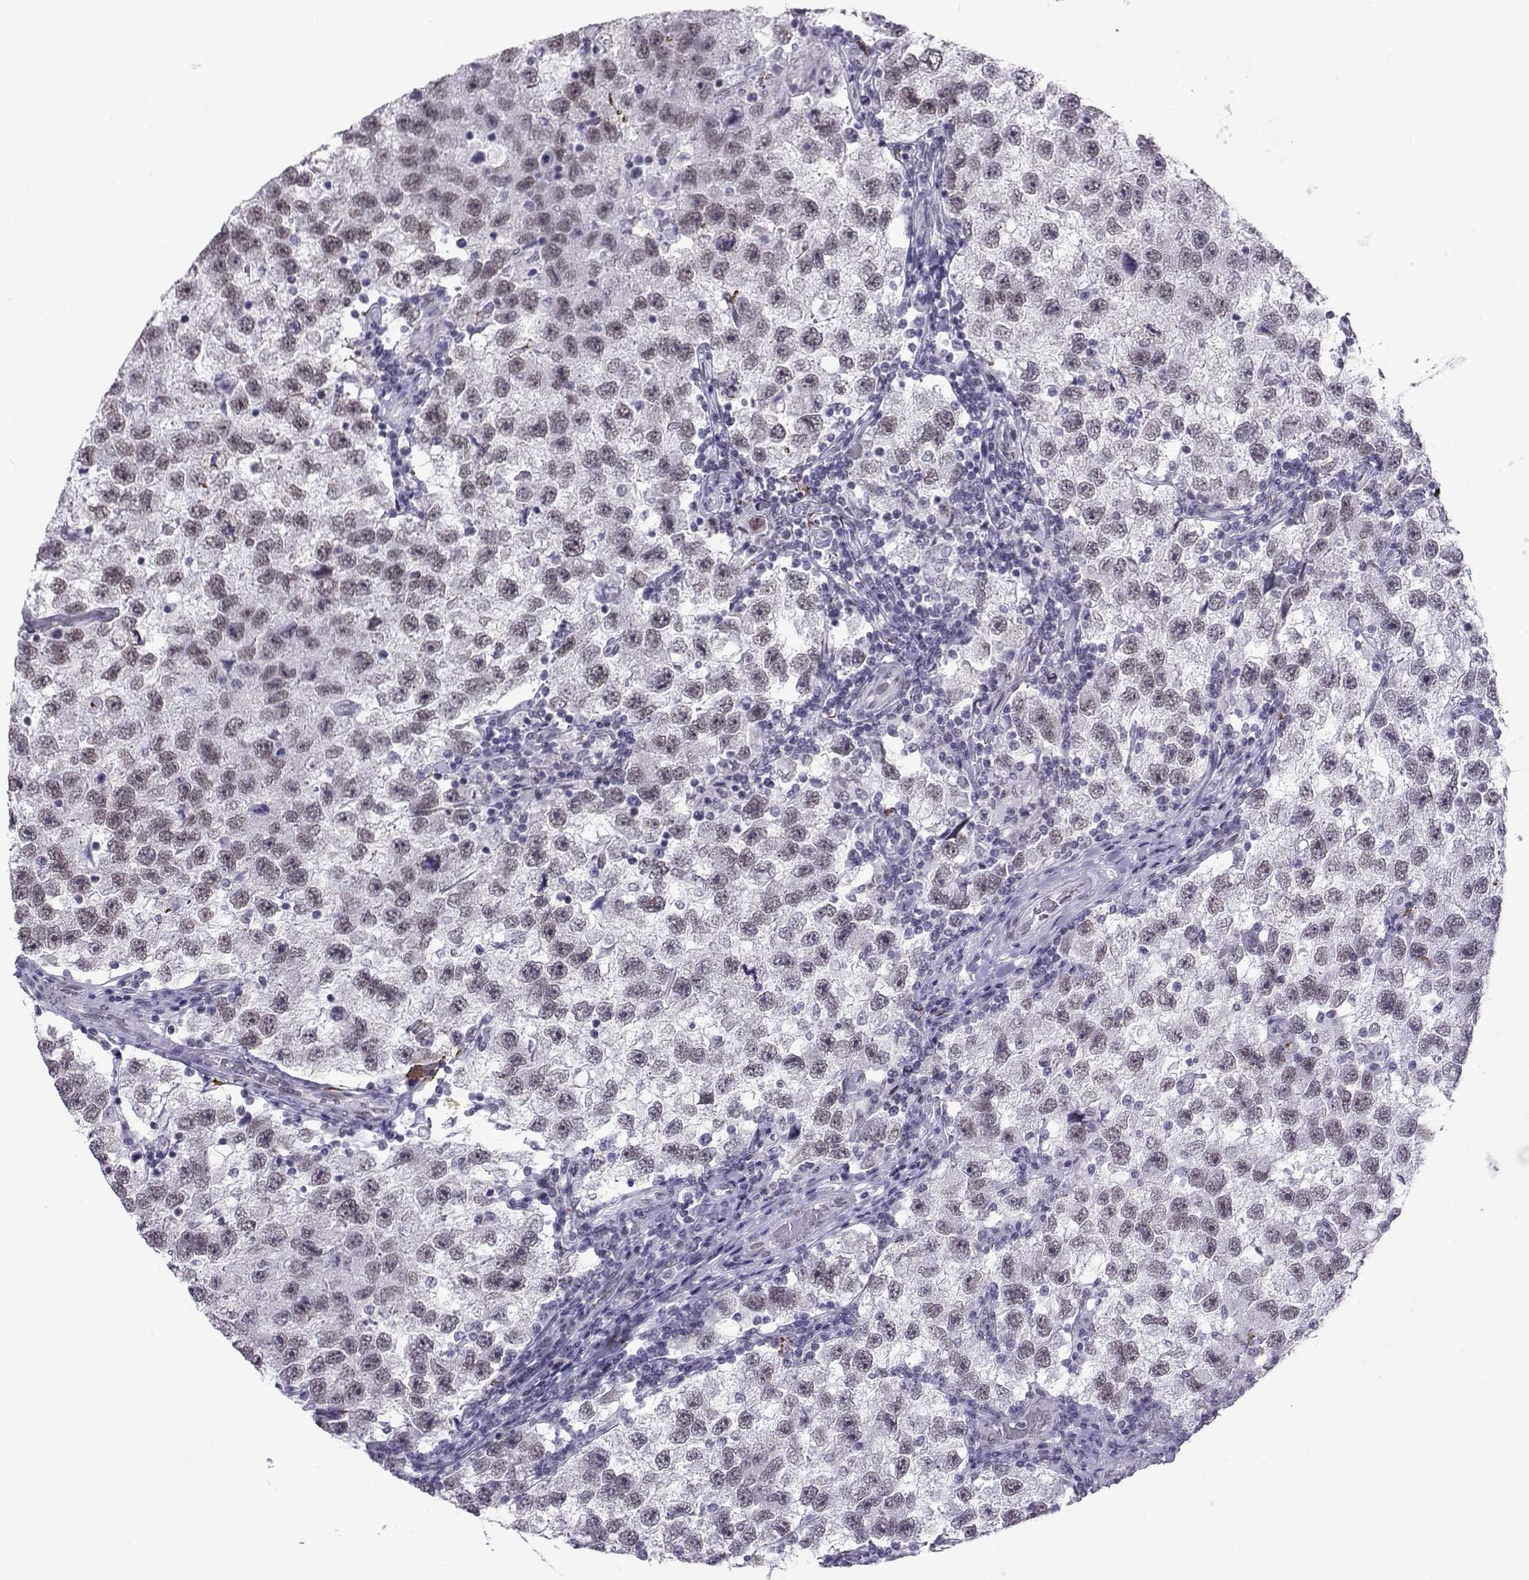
{"staining": {"intensity": "weak", "quantity": "25%-75%", "location": "nuclear"}, "tissue": "testis cancer", "cell_type": "Tumor cells", "image_type": "cancer", "snomed": [{"axis": "morphology", "description": "Seminoma, NOS"}, {"axis": "topography", "description": "Testis"}], "caption": "IHC of human testis cancer exhibits low levels of weak nuclear staining in approximately 25%-75% of tumor cells.", "gene": "LORICRIN", "patient": {"sex": "male", "age": 26}}